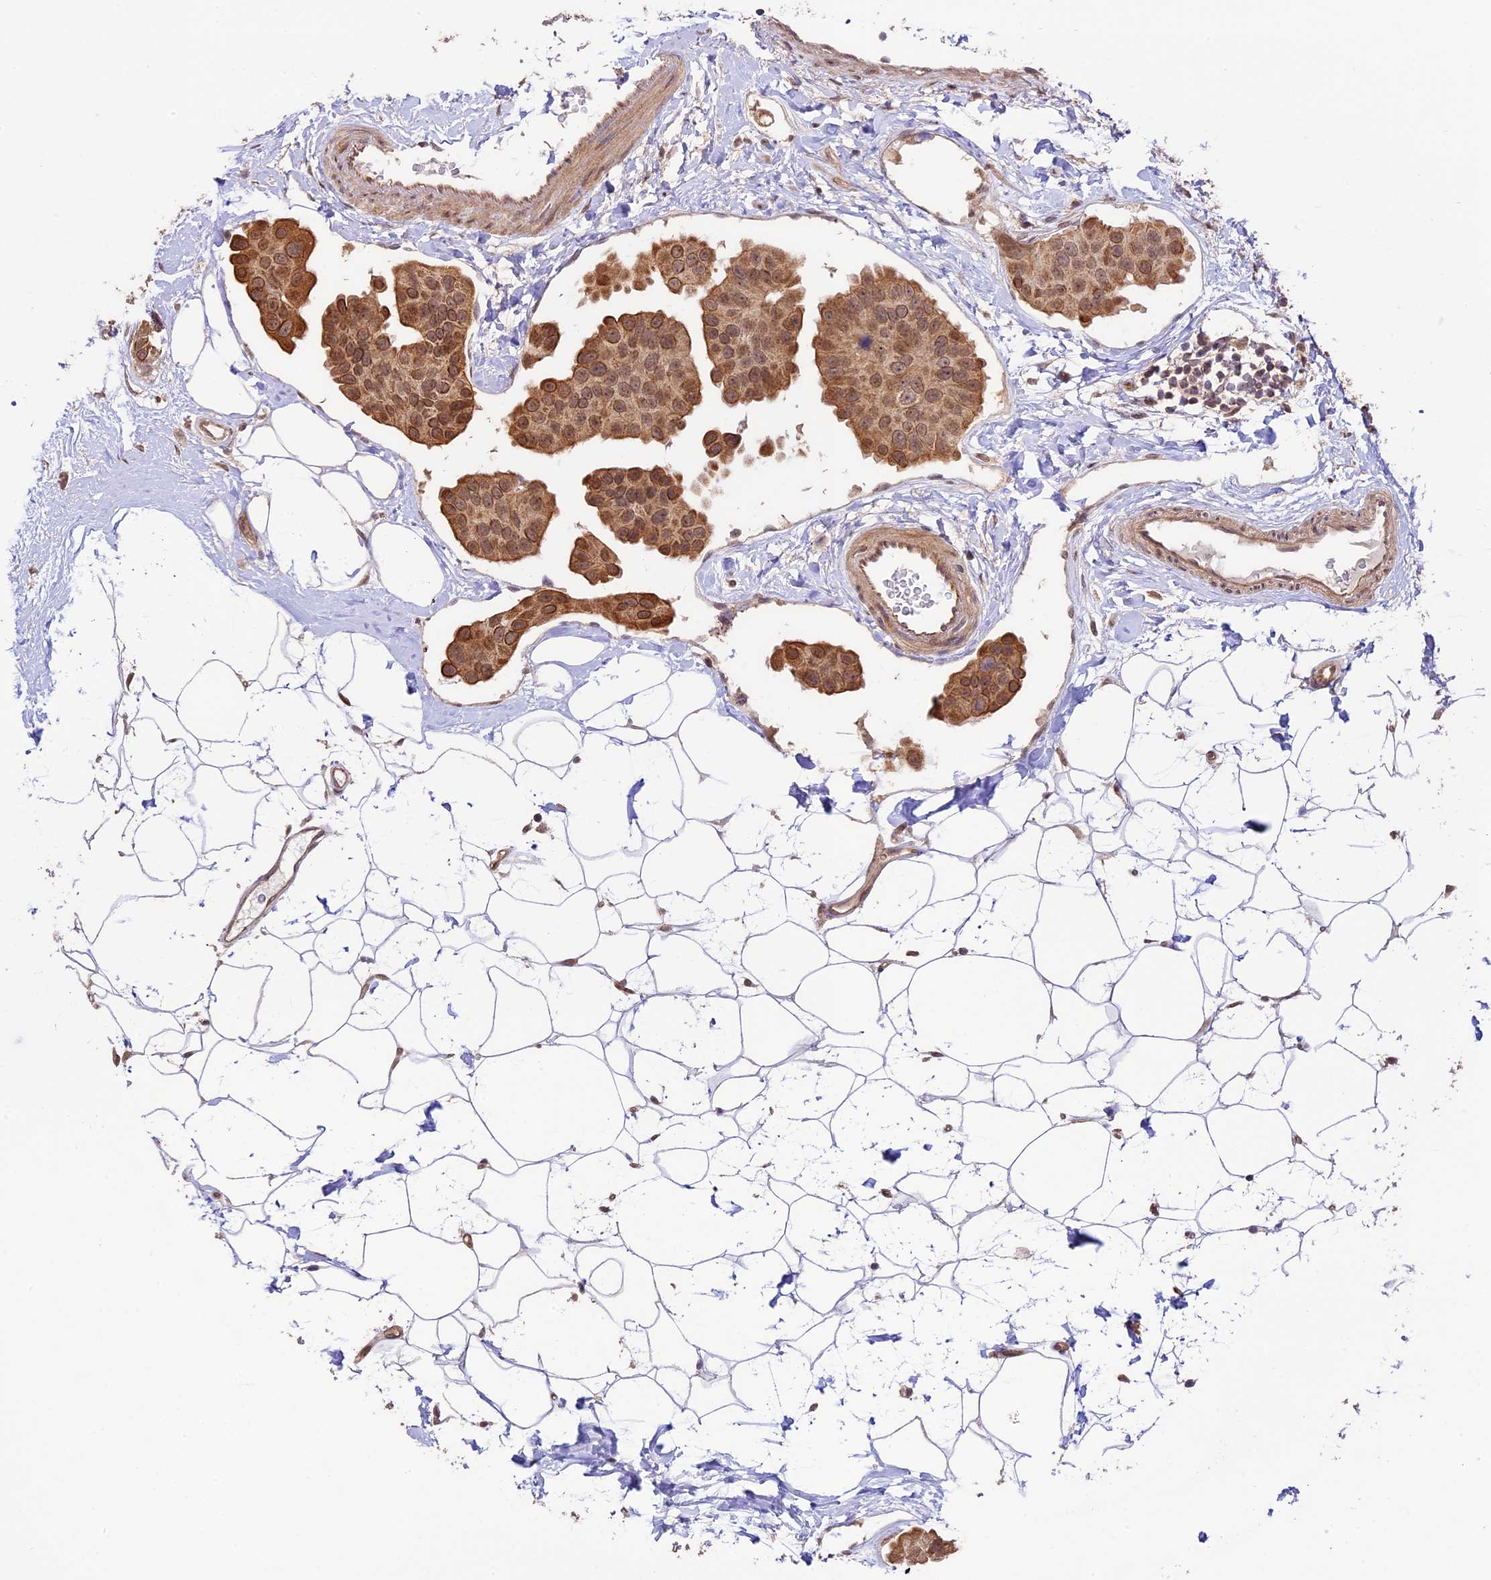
{"staining": {"intensity": "strong", "quantity": ">75%", "location": "cytoplasmic/membranous,nuclear"}, "tissue": "breast cancer", "cell_type": "Tumor cells", "image_type": "cancer", "snomed": [{"axis": "morphology", "description": "Normal tissue, NOS"}, {"axis": "morphology", "description": "Duct carcinoma"}, {"axis": "topography", "description": "Breast"}], "caption": "High-magnification brightfield microscopy of intraductal carcinoma (breast) stained with DAB (brown) and counterstained with hematoxylin (blue). tumor cells exhibit strong cytoplasmic/membranous and nuclear expression is seen in about>75% of cells.", "gene": "BCAS4", "patient": {"sex": "female", "age": 39}}